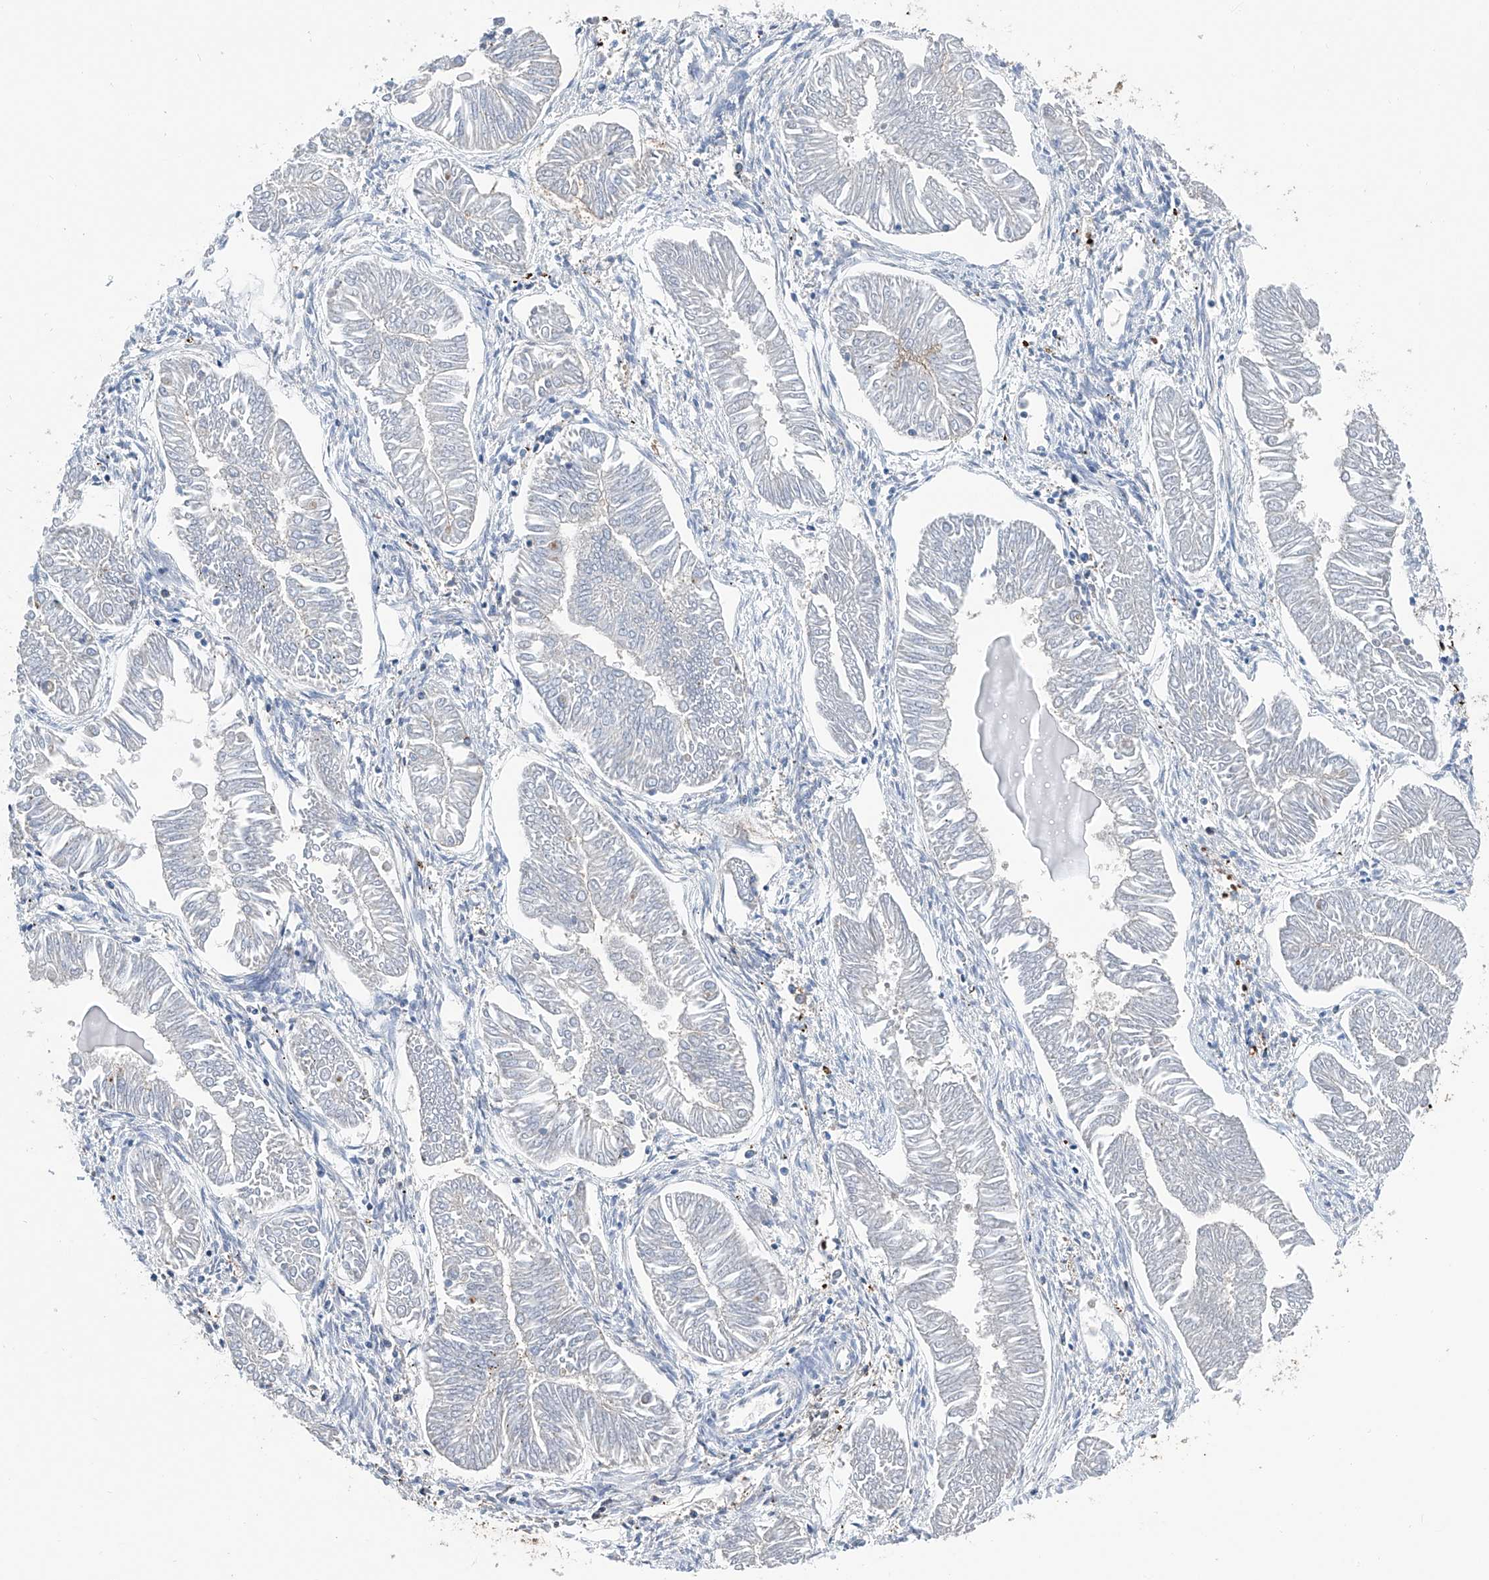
{"staining": {"intensity": "negative", "quantity": "none", "location": "none"}, "tissue": "endometrial cancer", "cell_type": "Tumor cells", "image_type": "cancer", "snomed": [{"axis": "morphology", "description": "Adenocarcinoma, NOS"}, {"axis": "topography", "description": "Endometrium"}], "caption": "IHC micrograph of endometrial cancer (adenocarcinoma) stained for a protein (brown), which exhibits no staining in tumor cells.", "gene": "ZNF484", "patient": {"sex": "female", "age": 53}}